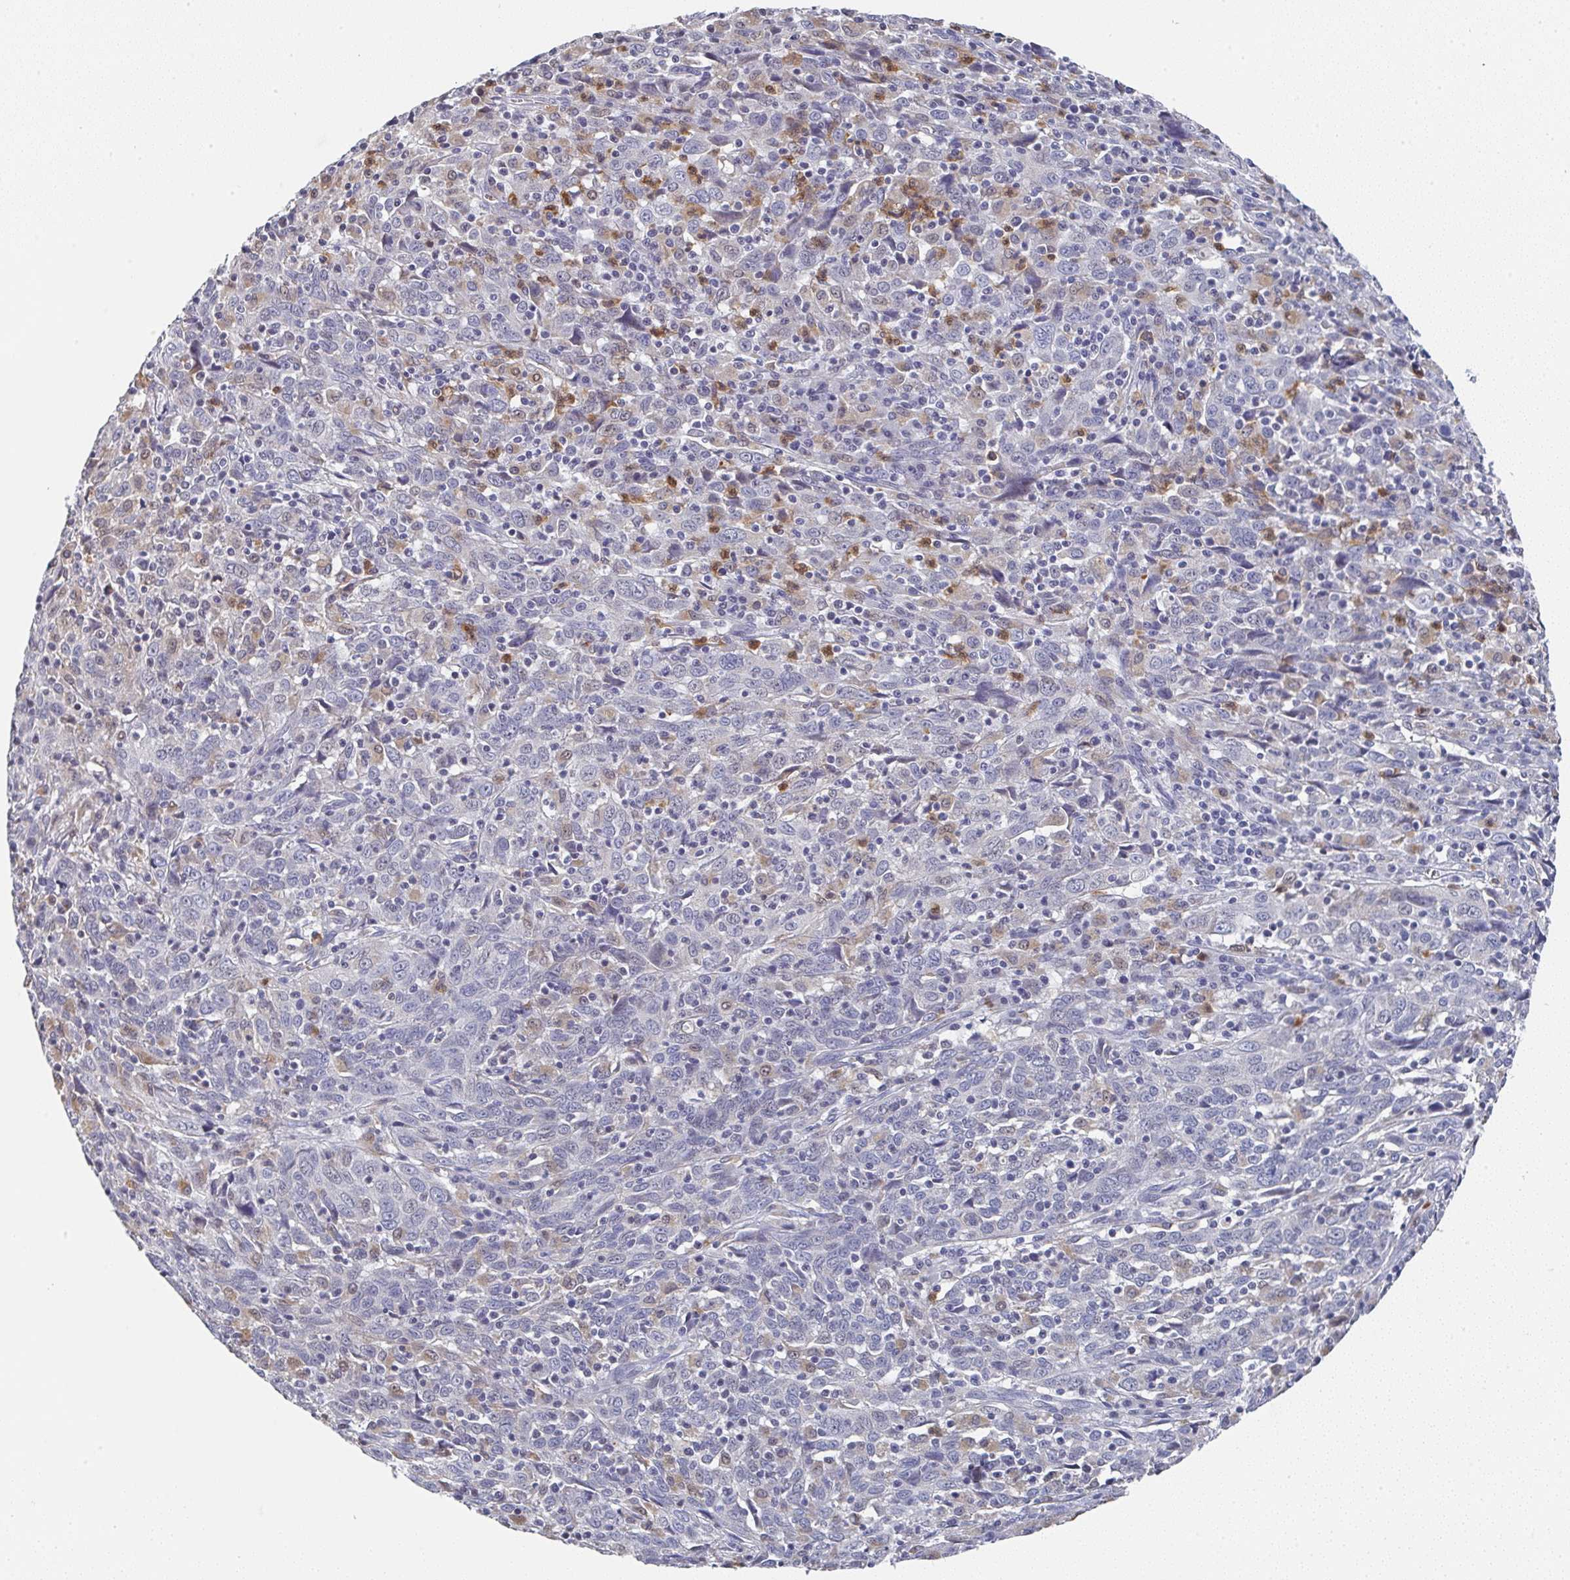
{"staining": {"intensity": "negative", "quantity": "none", "location": "none"}, "tissue": "cervical cancer", "cell_type": "Tumor cells", "image_type": "cancer", "snomed": [{"axis": "morphology", "description": "Squamous cell carcinoma, NOS"}, {"axis": "topography", "description": "Cervix"}], "caption": "This is an immunohistochemistry photomicrograph of human cervical cancer (squamous cell carcinoma). There is no staining in tumor cells.", "gene": "NCF1", "patient": {"sex": "female", "age": 46}}